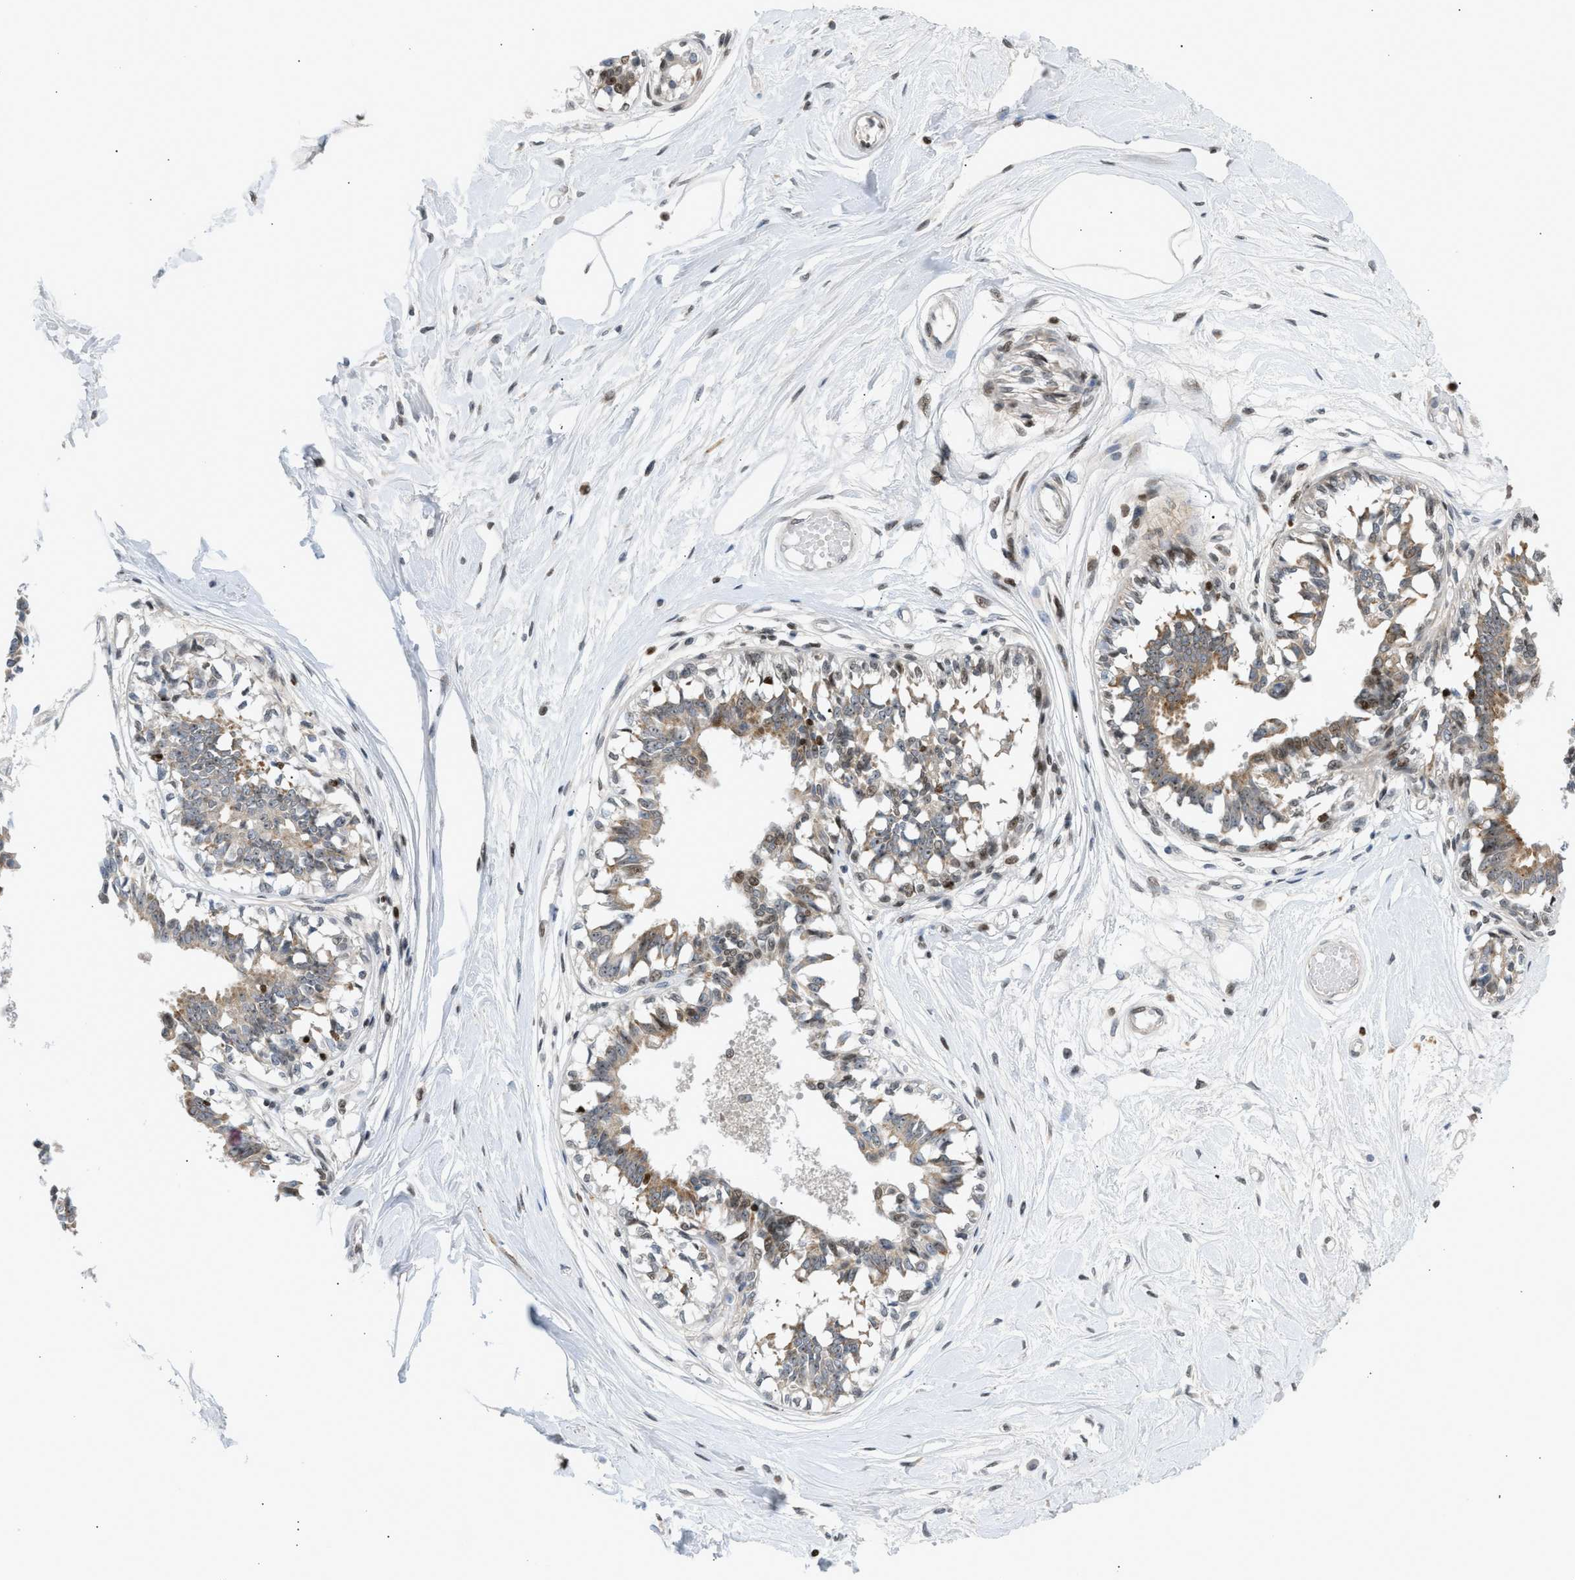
{"staining": {"intensity": "negative", "quantity": "none", "location": "none"}, "tissue": "breast", "cell_type": "Adipocytes", "image_type": "normal", "snomed": [{"axis": "morphology", "description": "Normal tissue, NOS"}, {"axis": "topography", "description": "Breast"}], "caption": "An immunohistochemistry histopathology image of normal breast is shown. There is no staining in adipocytes of breast.", "gene": "NPS", "patient": {"sex": "female", "age": 45}}